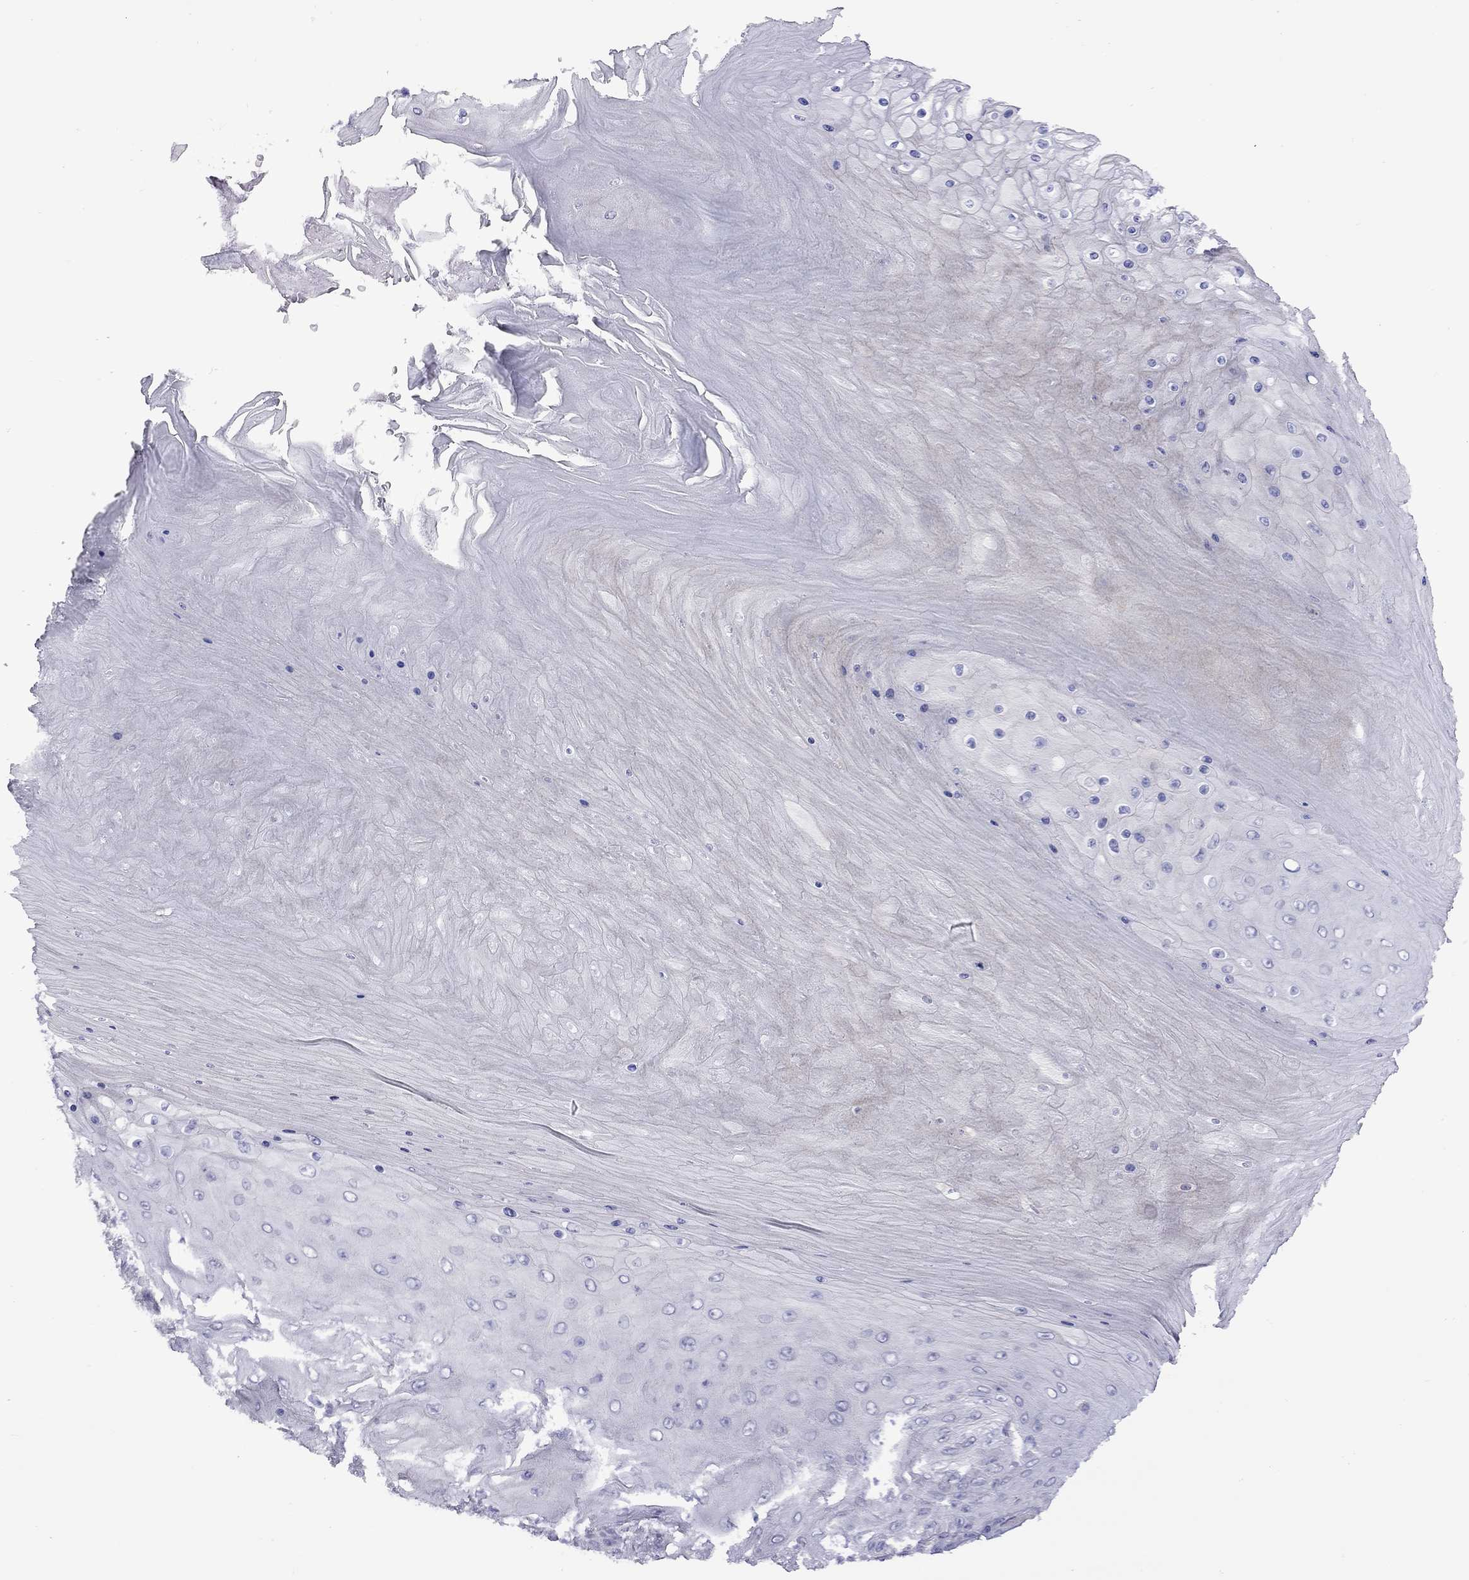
{"staining": {"intensity": "negative", "quantity": "none", "location": "none"}, "tissue": "skin cancer", "cell_type": "Tumor cells", "image_type": "cancer", "snomed": [{"axis": "morphology", "description": "Squamous cell carcinoma, NOS"}, {"axis": "topography", "description": "Skin"}], "caption": "IHC image of neoplastic tissue: human squamous cell carcinoma (skin) stained with DAB (3,3'-diaminobenzidine) displays no significant protein expression in tumor cells.", "gene": "CPNE4", "patient": {"sex": "male", "age": 62}}